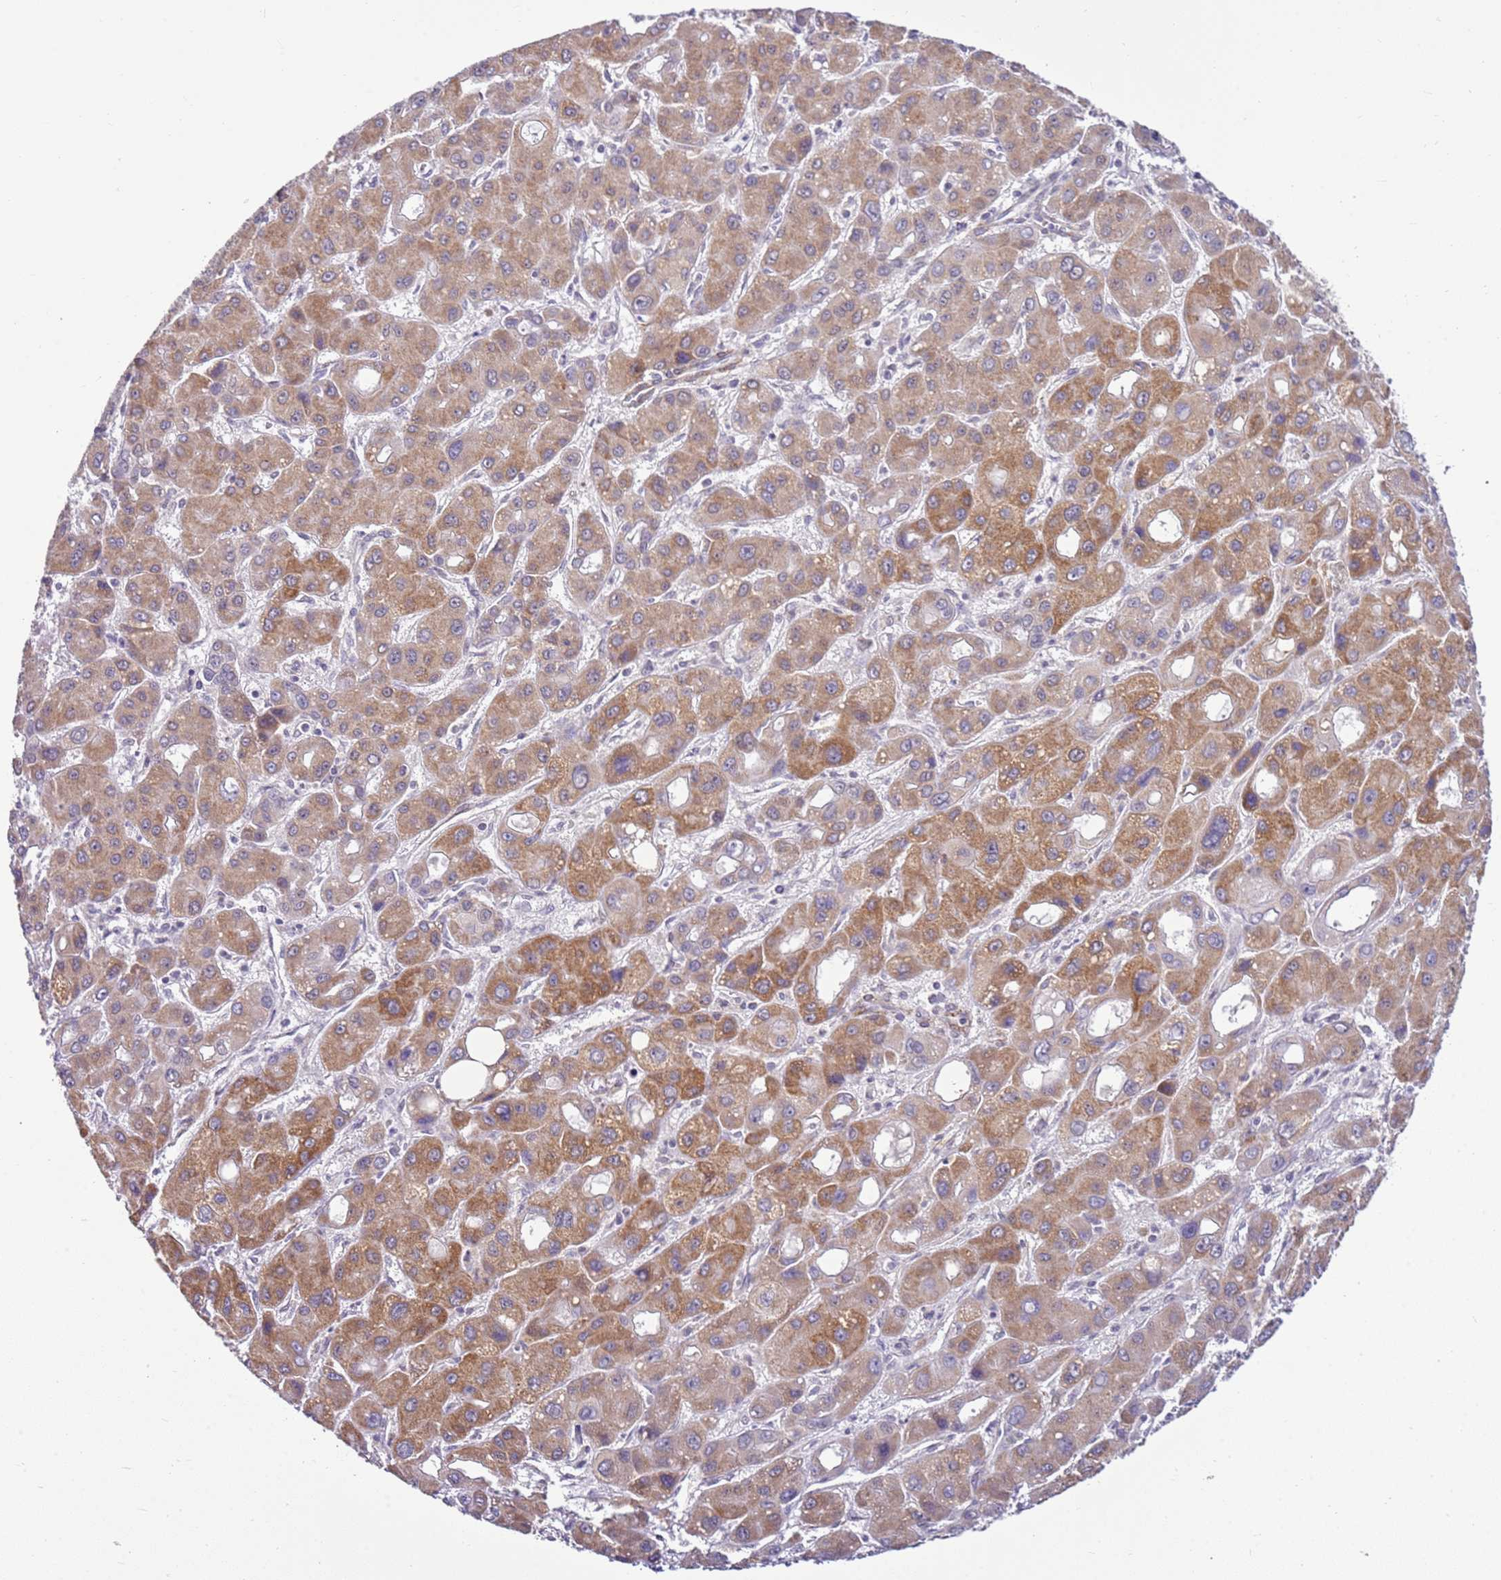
{"staining": {"intensity": "moderate", "quantity": ">75%", "location": "cytoplasmic/membranous"}, "tissue": "liver cancer", "cell_type": "Tumor cells", "image_type": "cancer", "snomed": [{"axis": "morphology", "description": "Carcinoma, Hepatocellular, NOS"}, {"axis": "topography", "description": "Liver"}], "caption": "Immunohistochemistry (DAB (3,3'-diaminobenzidine)) staining of human liver hepatocellular carcinoma exhibits moderate cytoplasmic/membranous protein expression in approximately >75% of tumor cells.", "gene": "SMIM4", "patient": {"sex": "male", "age": 55}}